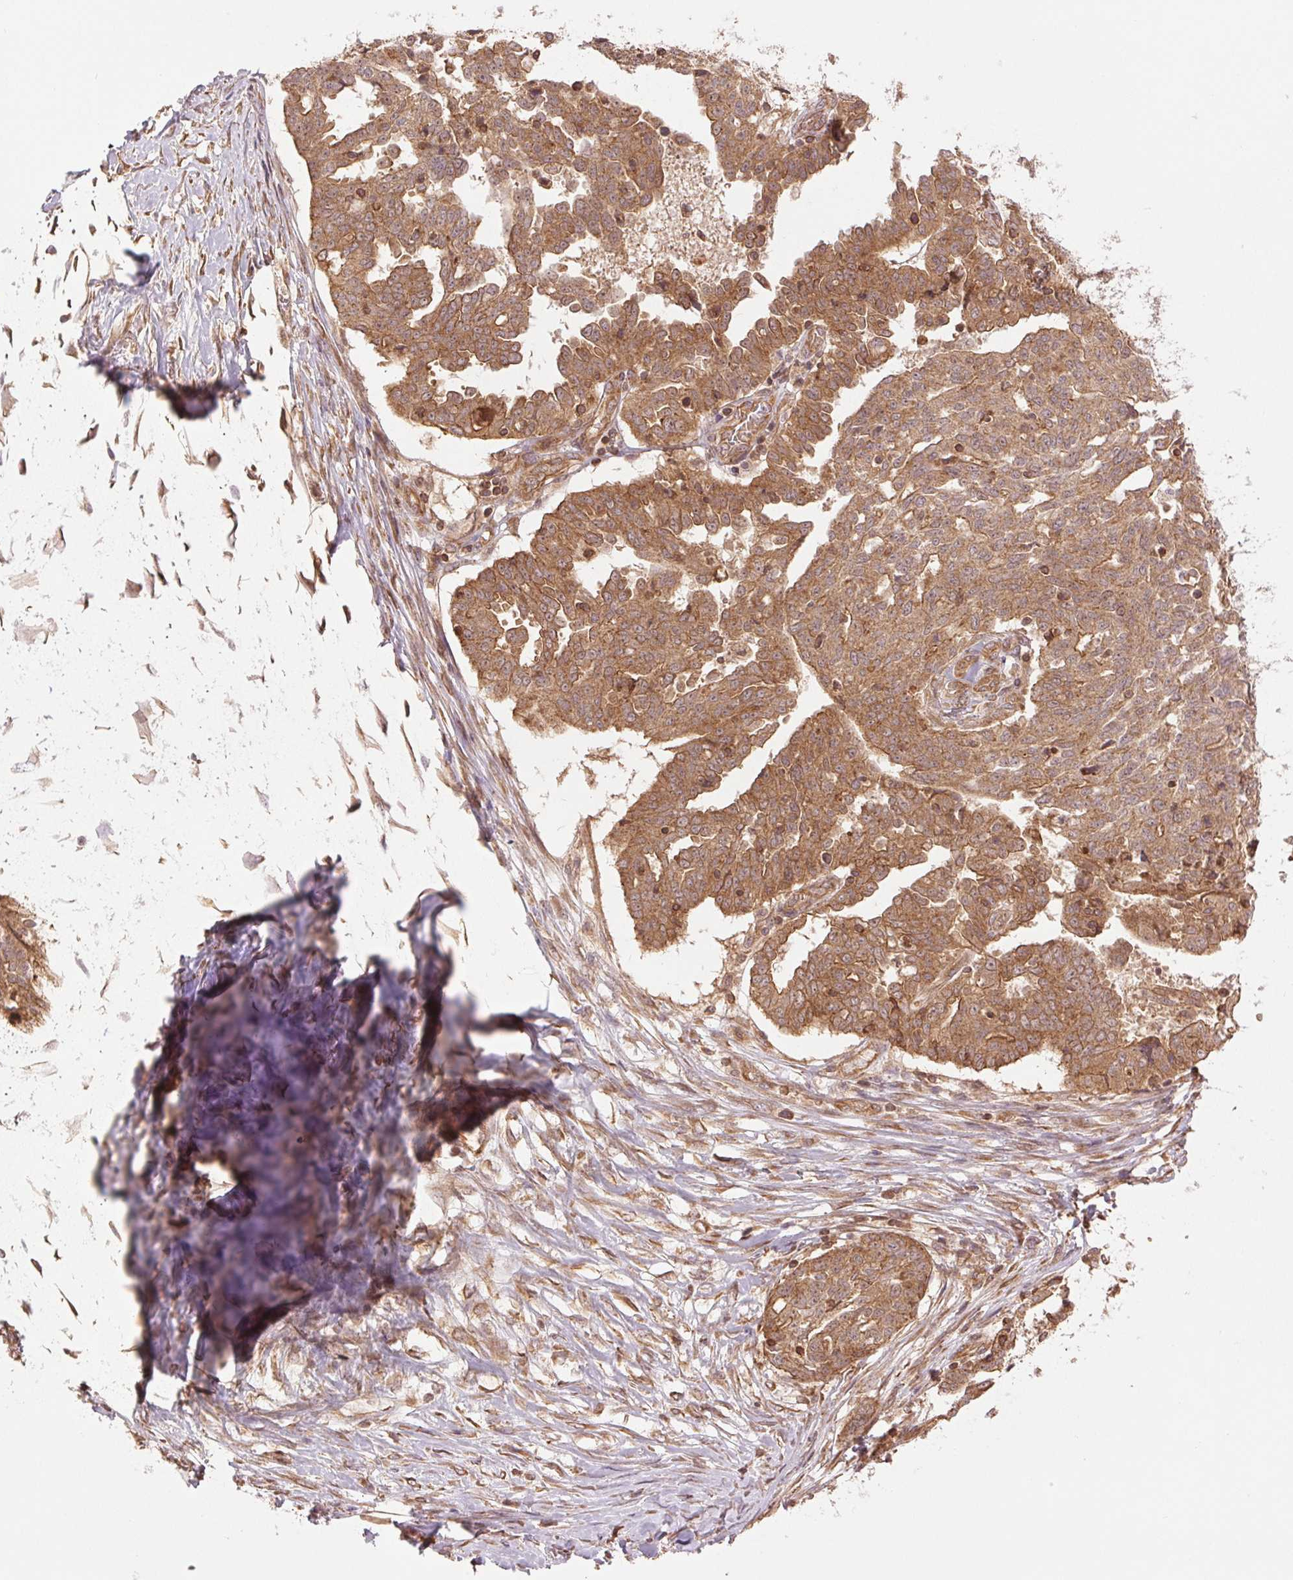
{"staining": {"intensity": "moderate", "quantity": ">75%", "location": "cytoplasmic/membranous"}, "tissue": "ovarian cancer", "cell_type": "Tumor cells", "image_type": "cancer", "snomed": [{"axis": "morphology", "description": "Cystadenocarcinoma, serous, NOS"}, {"axis": "topography", "description": "Ovary"}], "caption": "Serous cystadenocarcinoma (ovarian) stained for a protein (brown) shows moderate cytoplasmic/membranous positive staining in approximately >75% of tumor cells.", "gene": "STARD7", "patient": {"sex": "female", "age": 67}}